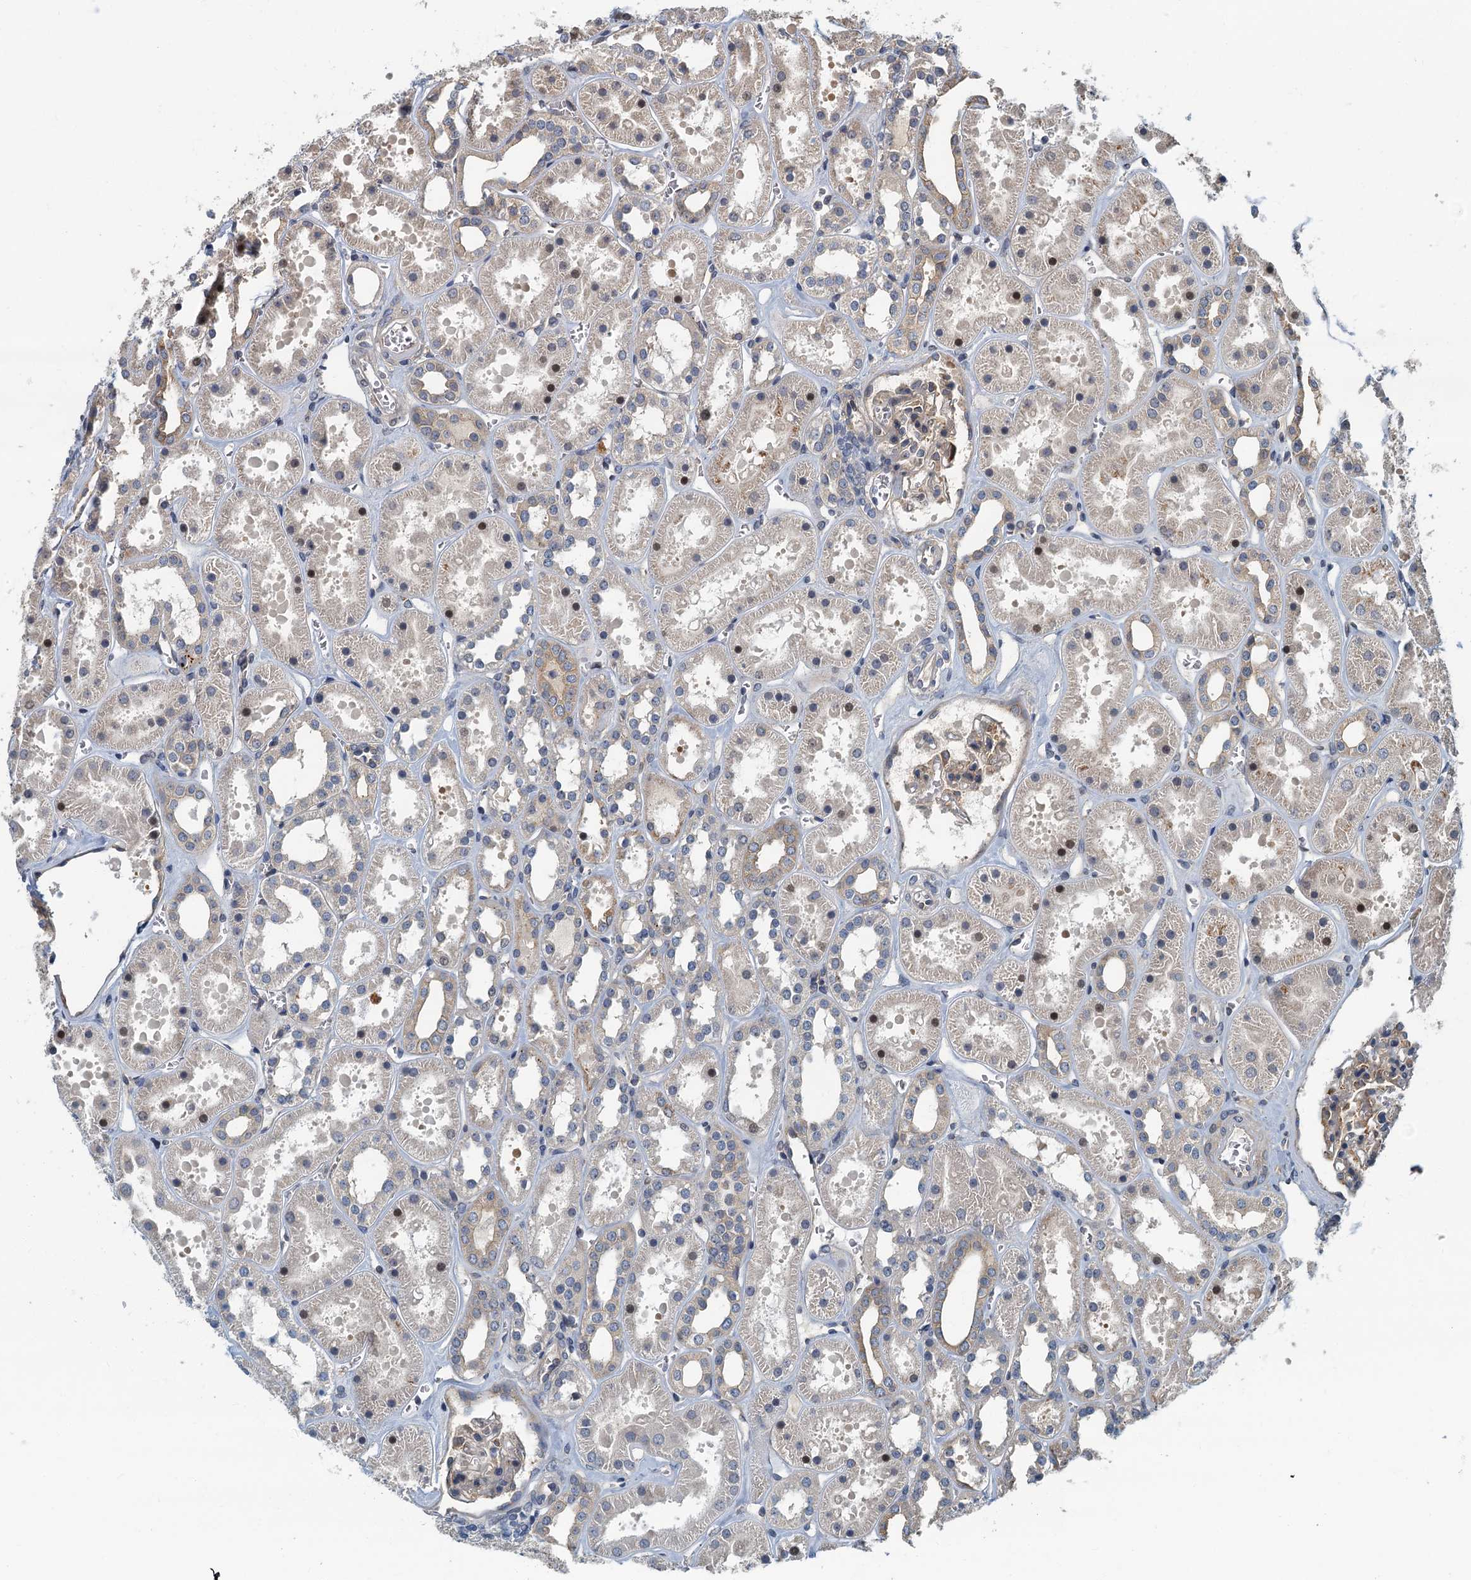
{"staining": {"intensity": "weak", "quantity": "<25%", "location": "cytoplasmic/membranous"}, "tissue": "kidney", "cell_type": "Cells in glomeruli", "image_type": "normal", "snomed": [{"axis": "morphology", "description": "Normal tissue, NOS"}, {"axis": "topography", "description": "Kidney"}], "caption": "IHC photomicrograph of benign kidney: kidney stained with DAB demonstrates no significant protein staining in cells in glomeruli.", "gene": "CKAP2L", "patient": {"sex": "female", "age": 41}}